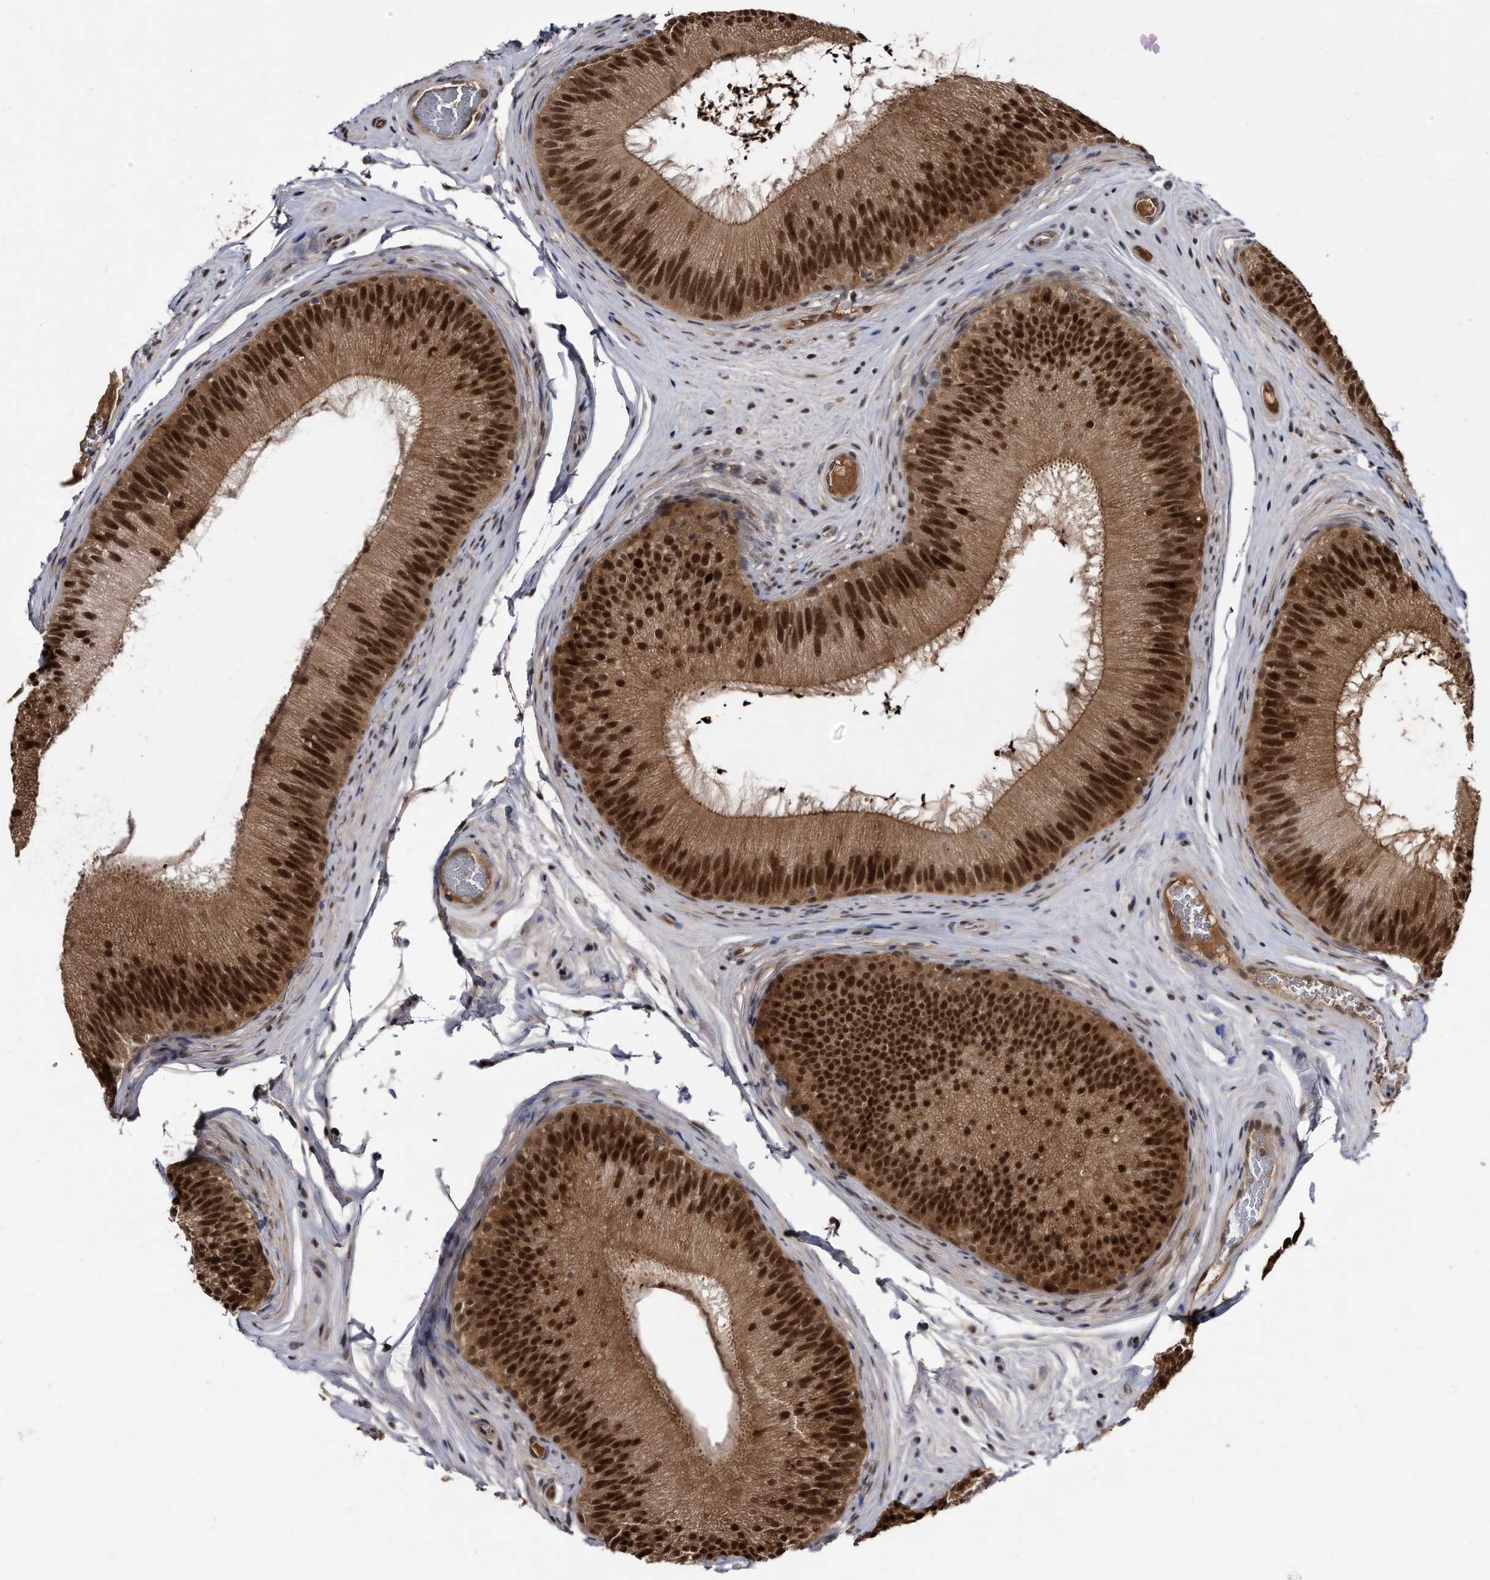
{"staining": {"intensity": "strong", "quantity": ">75%", "location": "cytoplasmic/membranous,nuclear"}, "tissue": "epididymis", "cell_type": "Glandular cells", "image_type": "normal", "snomed": [{"axis": "morphology", "description": "Normal tissue, NOS"}, {"axis": "topography", "description": "Epididymis"}], "caption": "This photomicrograph demonstrates IHC staining of benign epididymis, with high strong cytoplasmic/membranous,nuclear staining in about >75% of glandular cells.", "gene": "RAD23B", "patient": {"sex": "male", "age": 45}}